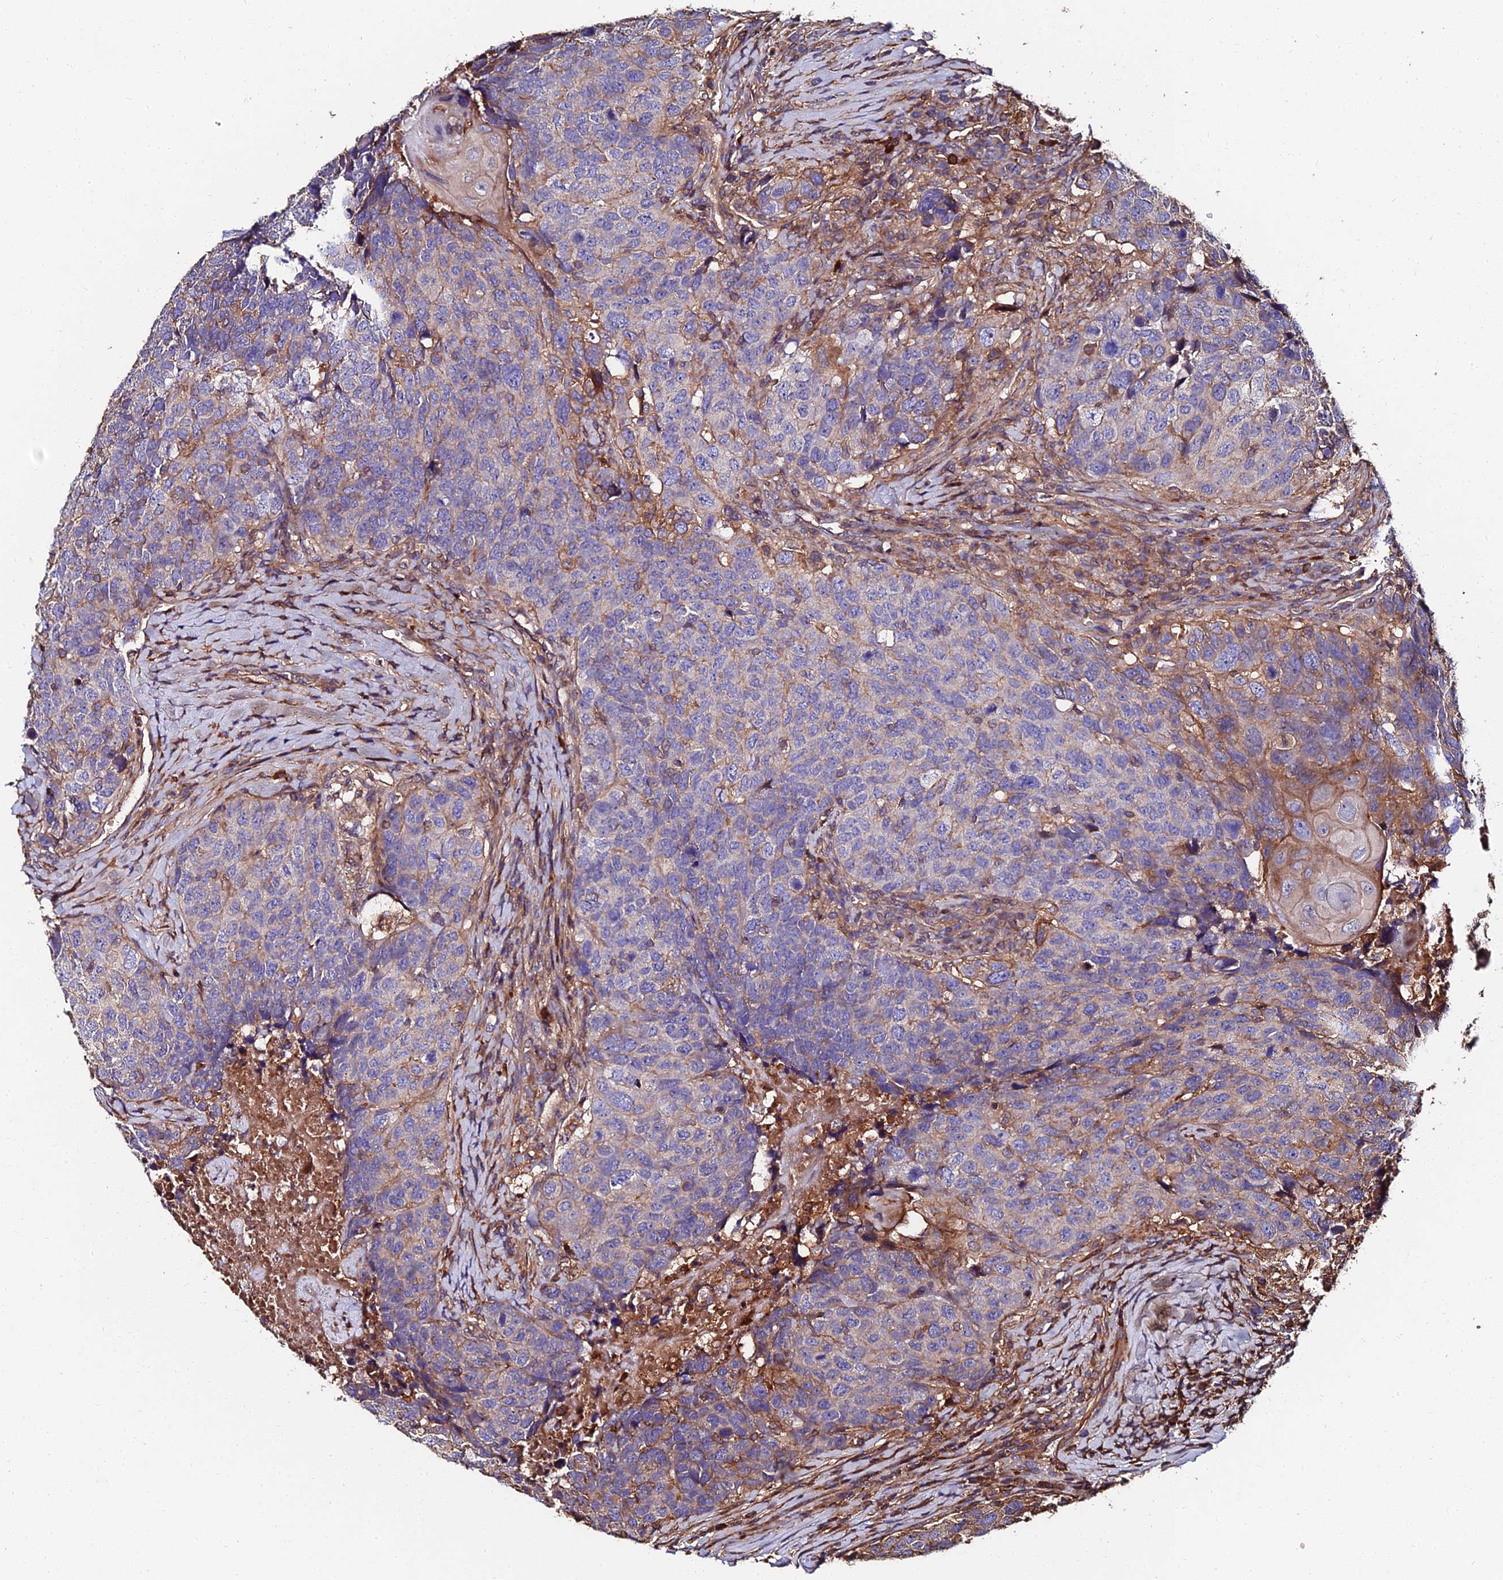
{"staining": {"intensity": "weak", "quantity": "<25%", "location": "cytoplasmic/membranous"}, "tissue": "head and neck cancer", "cell_type": "Tumor cells", "image_type": "cancer", "snomed": [{"axis": "morphology", "description": "Squamous cell carcinoma, NOS"}, {"axis": "topography", "description": "Head-Neck"}], "caption": "Head and neck squamous cell carcinoma was stained to show a protein in brown. There is no significant expression in tumor cells.", "gene": "EXT1", "patient": {"sex": "male", "age": 66}}